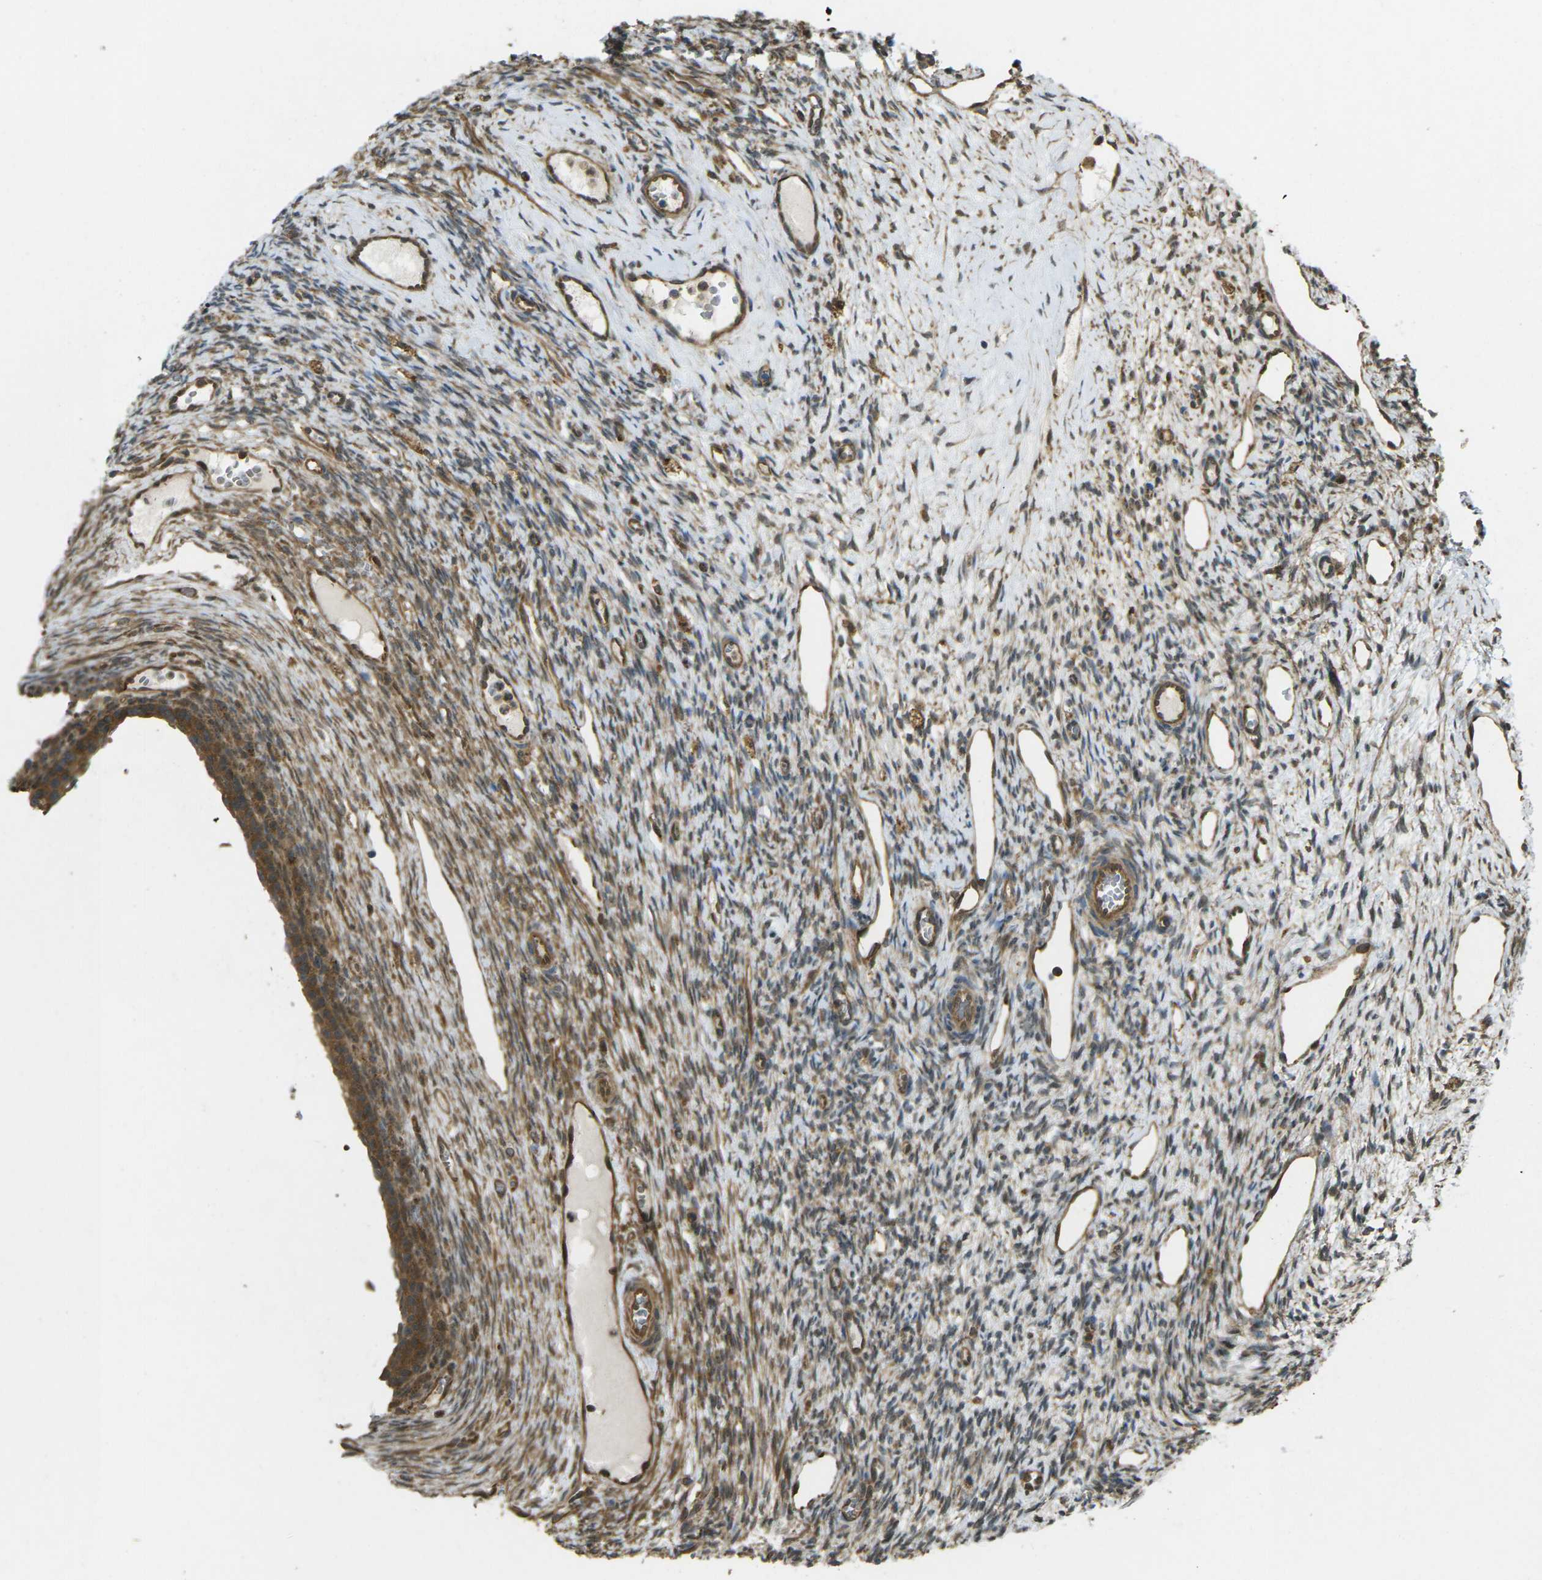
{"staining": {"intensity": "moderate", "quantity": "25%-75%", "location": "cytoplasmic/membranous"}, "tissue": "ovary", "cell_type": "Follicle cells", "image_type": "normal", "snomed": [{"axis": "morphology", "description": "Normal tissue, NOS"}, {"axis": "topography", "description": "Ovary"}], "caption": "Unremarkable ovary was stained to show a protein in brown. There is medium levels of moderate cytoplasmic/membranous expression in approximately 25%-75% of follicle cells. Using DAB (brown) and hematoxylin (blue) stains, captured at high magnification using brightfield microscopy.", "gene": "CHMP3", "patient": {"sex": "female", "age": 33}}